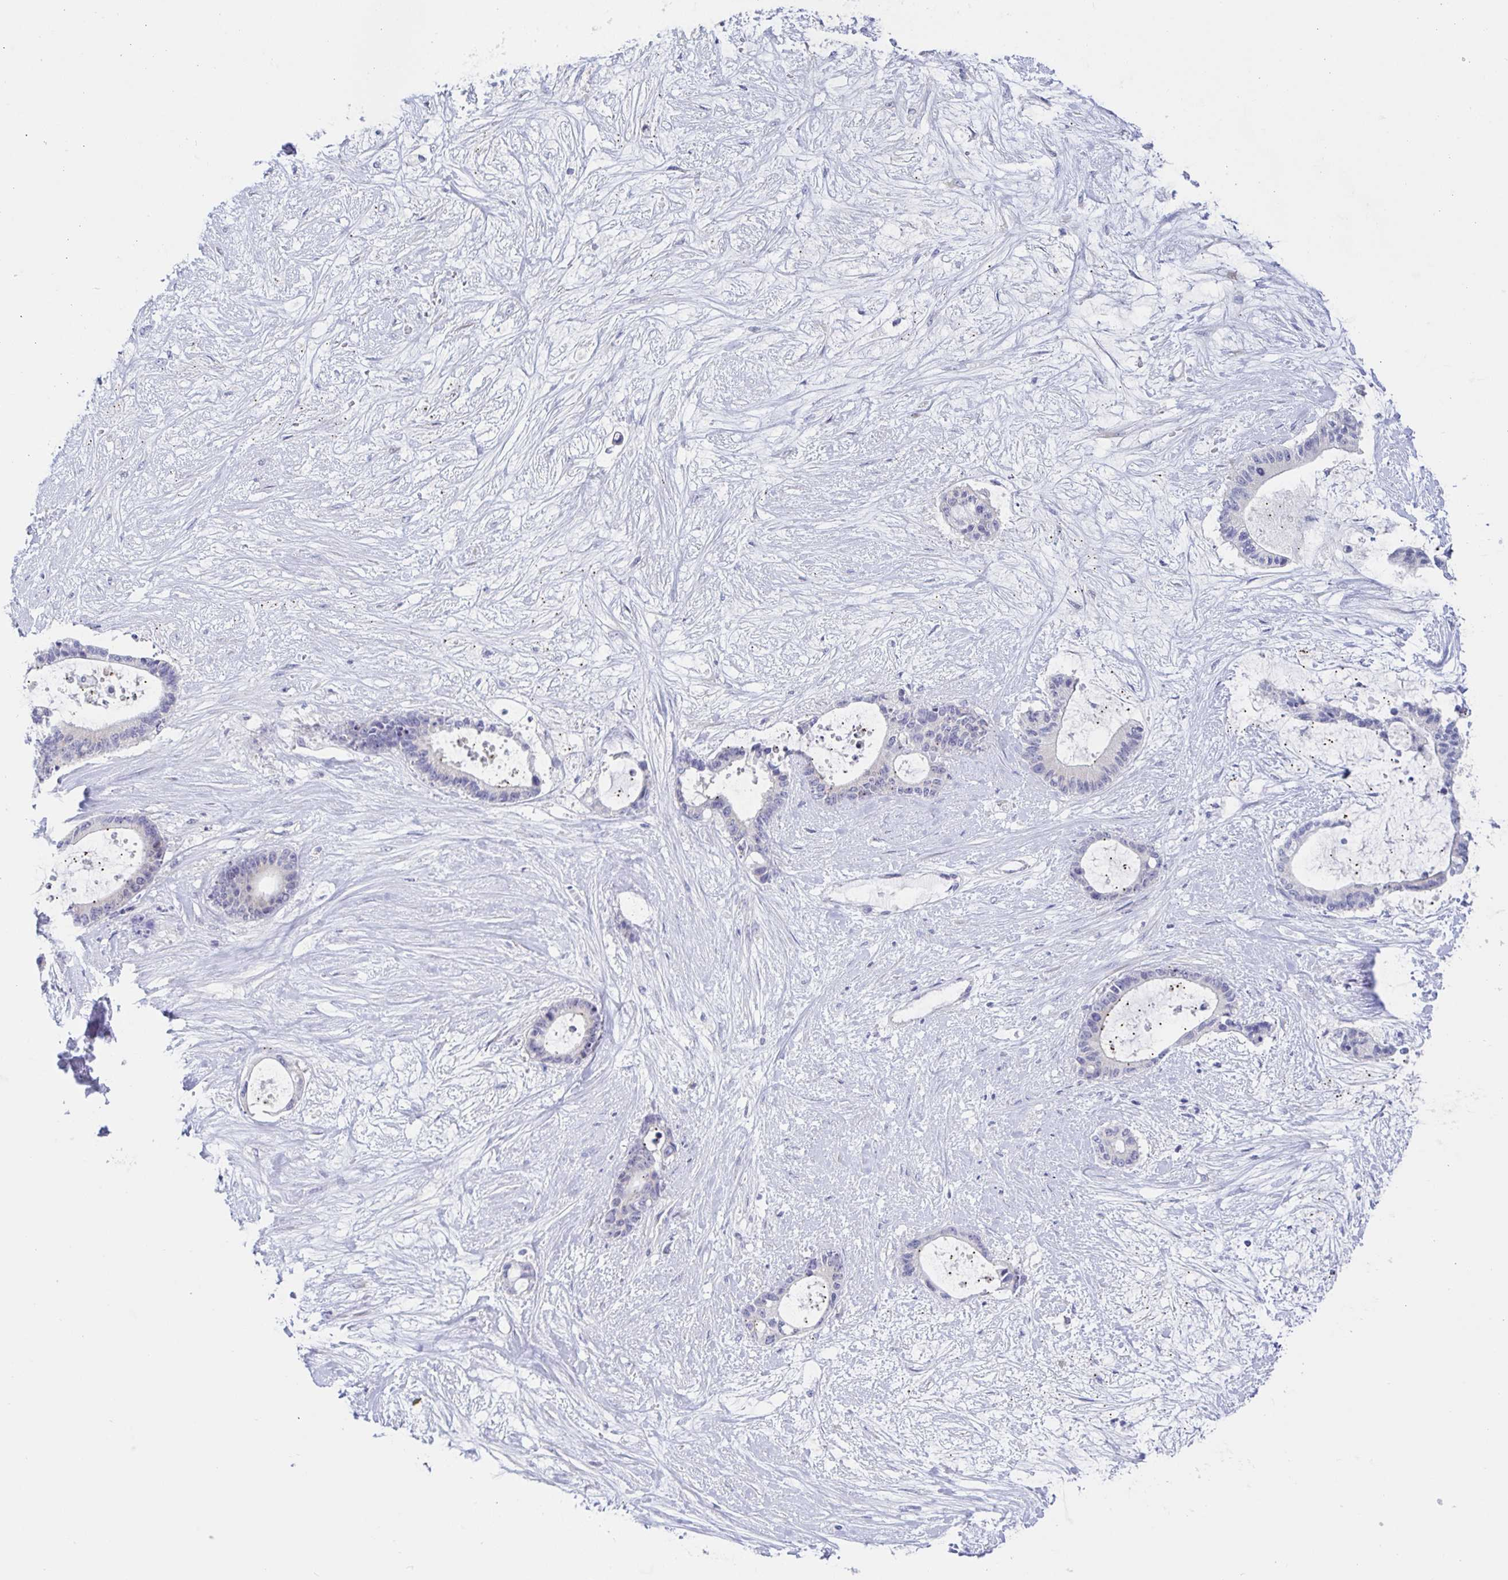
{"staining": {"intensity": "negative", "quantity": "none", "location": "none"}, "tissue": "liver cancer", "cell_type": "Tumor cells", "image_type": "cancer", "snomed": [{"axis": "morphology", "description": "Normal tissue, NOS"}, {"axis": "morphology", "description": "Cholangiocarcinoma"}, {"axis": "topography", "description": "Liver"}, {"axis": "topography", "description": "Peripheral nerve tissue"}], "caption": "Tumor cells show no significant protein staining in liver cancer (cholangiocarcinoma).", "gene": "SIAH3", "patient": {"sex": "female", "age": 73}}